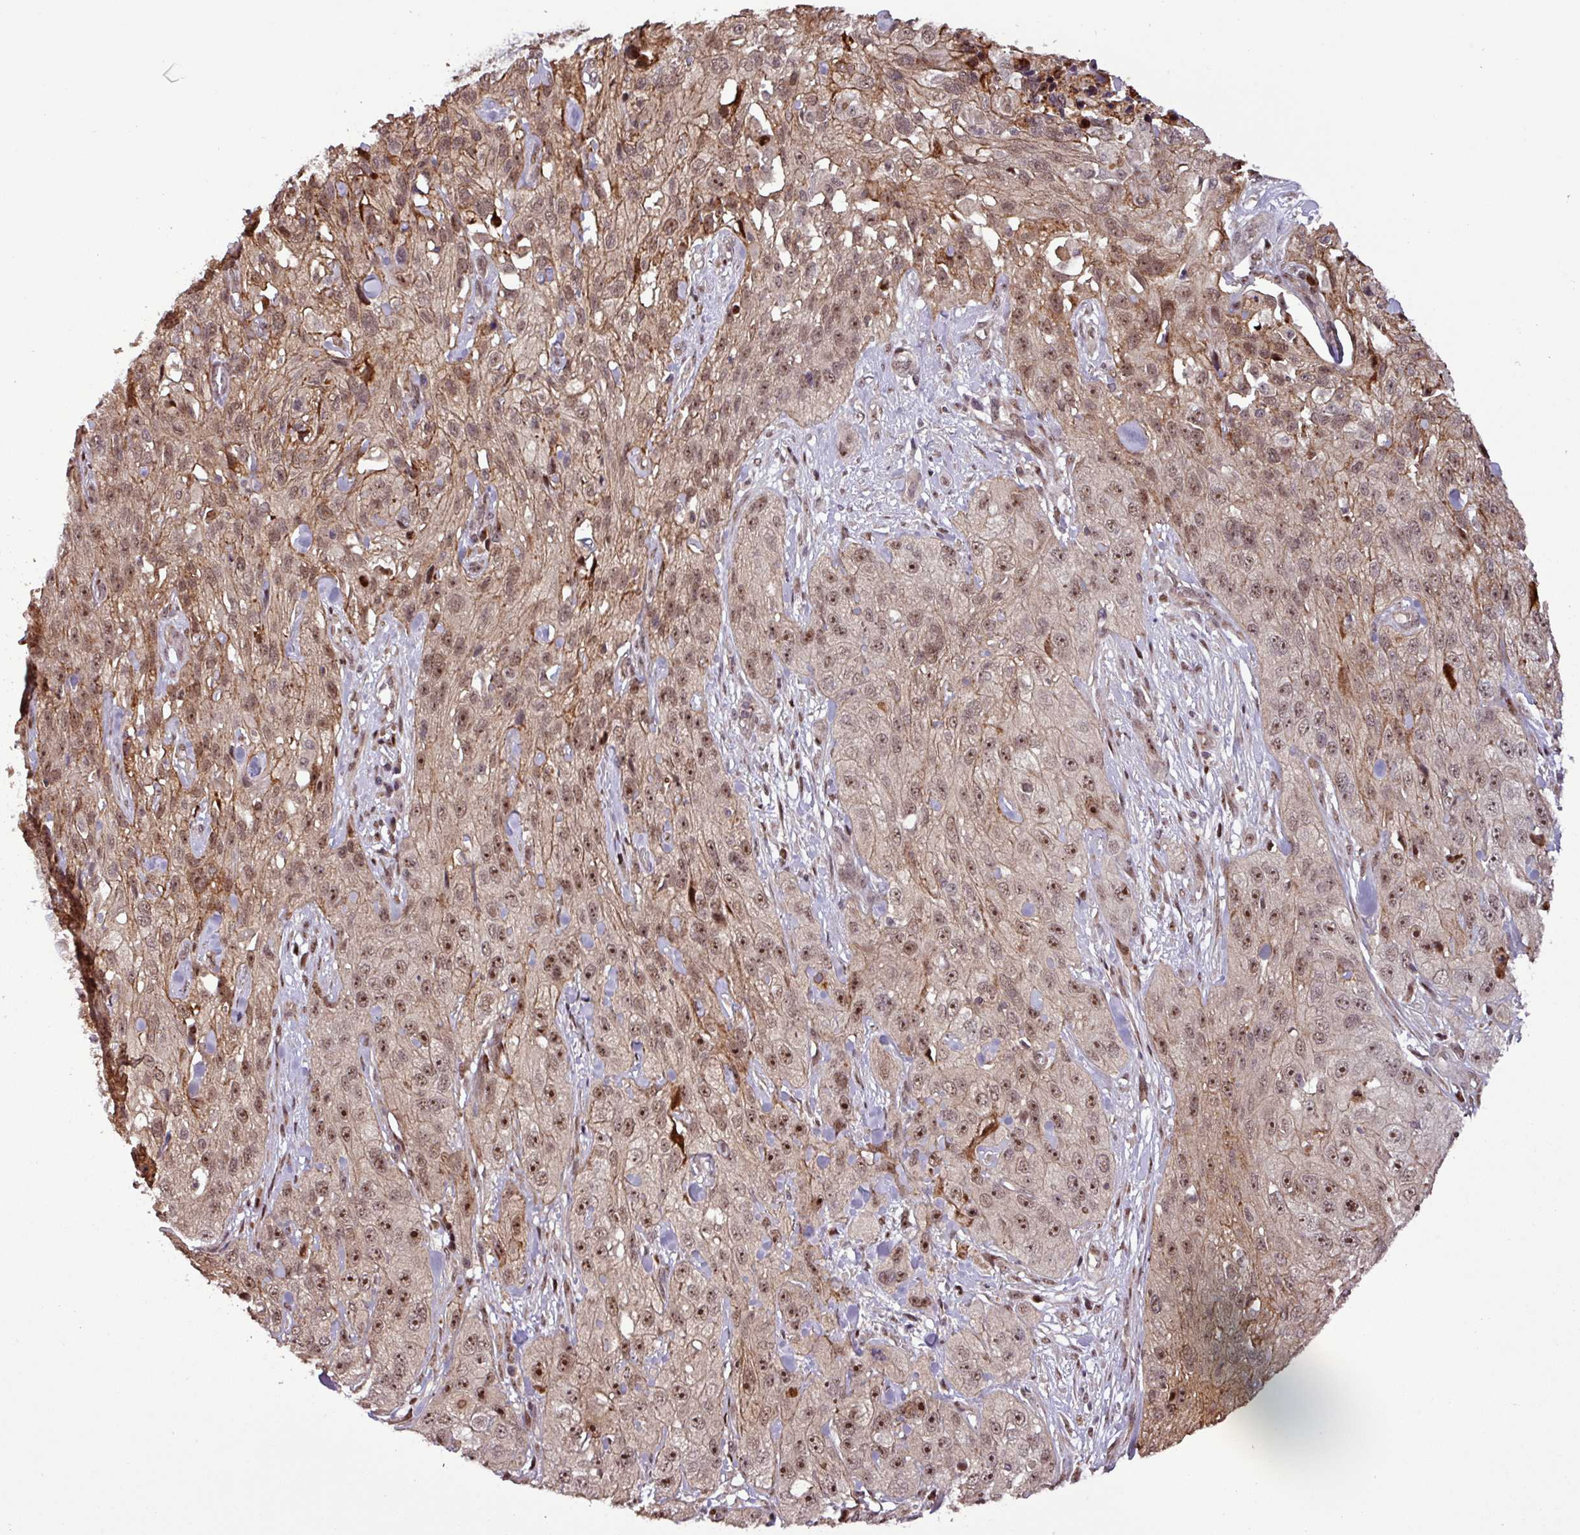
{"staining": {"intensity": "moderate", "quantity": ">75%", "location": "nuclear"}, "tissue": "skin cancer", "cell_type": "Tumor cells", "image_type": "cancer", "snomed": [{"axis": "morphology", "description": "Squamous cell carcinoma, NOS"}, {"axis": "topography", "description": "Skin"}, {"axis": "topography", "description": "Vulva"}], "caption": "Protein expression analysis of human skin cancer (squamous cell carcinoma) reveals moderate nuclear positivity in approximately >75% of tumor cells.", "gene": "SLC22A24", "patient": {"sex": "female", "age": 86}}